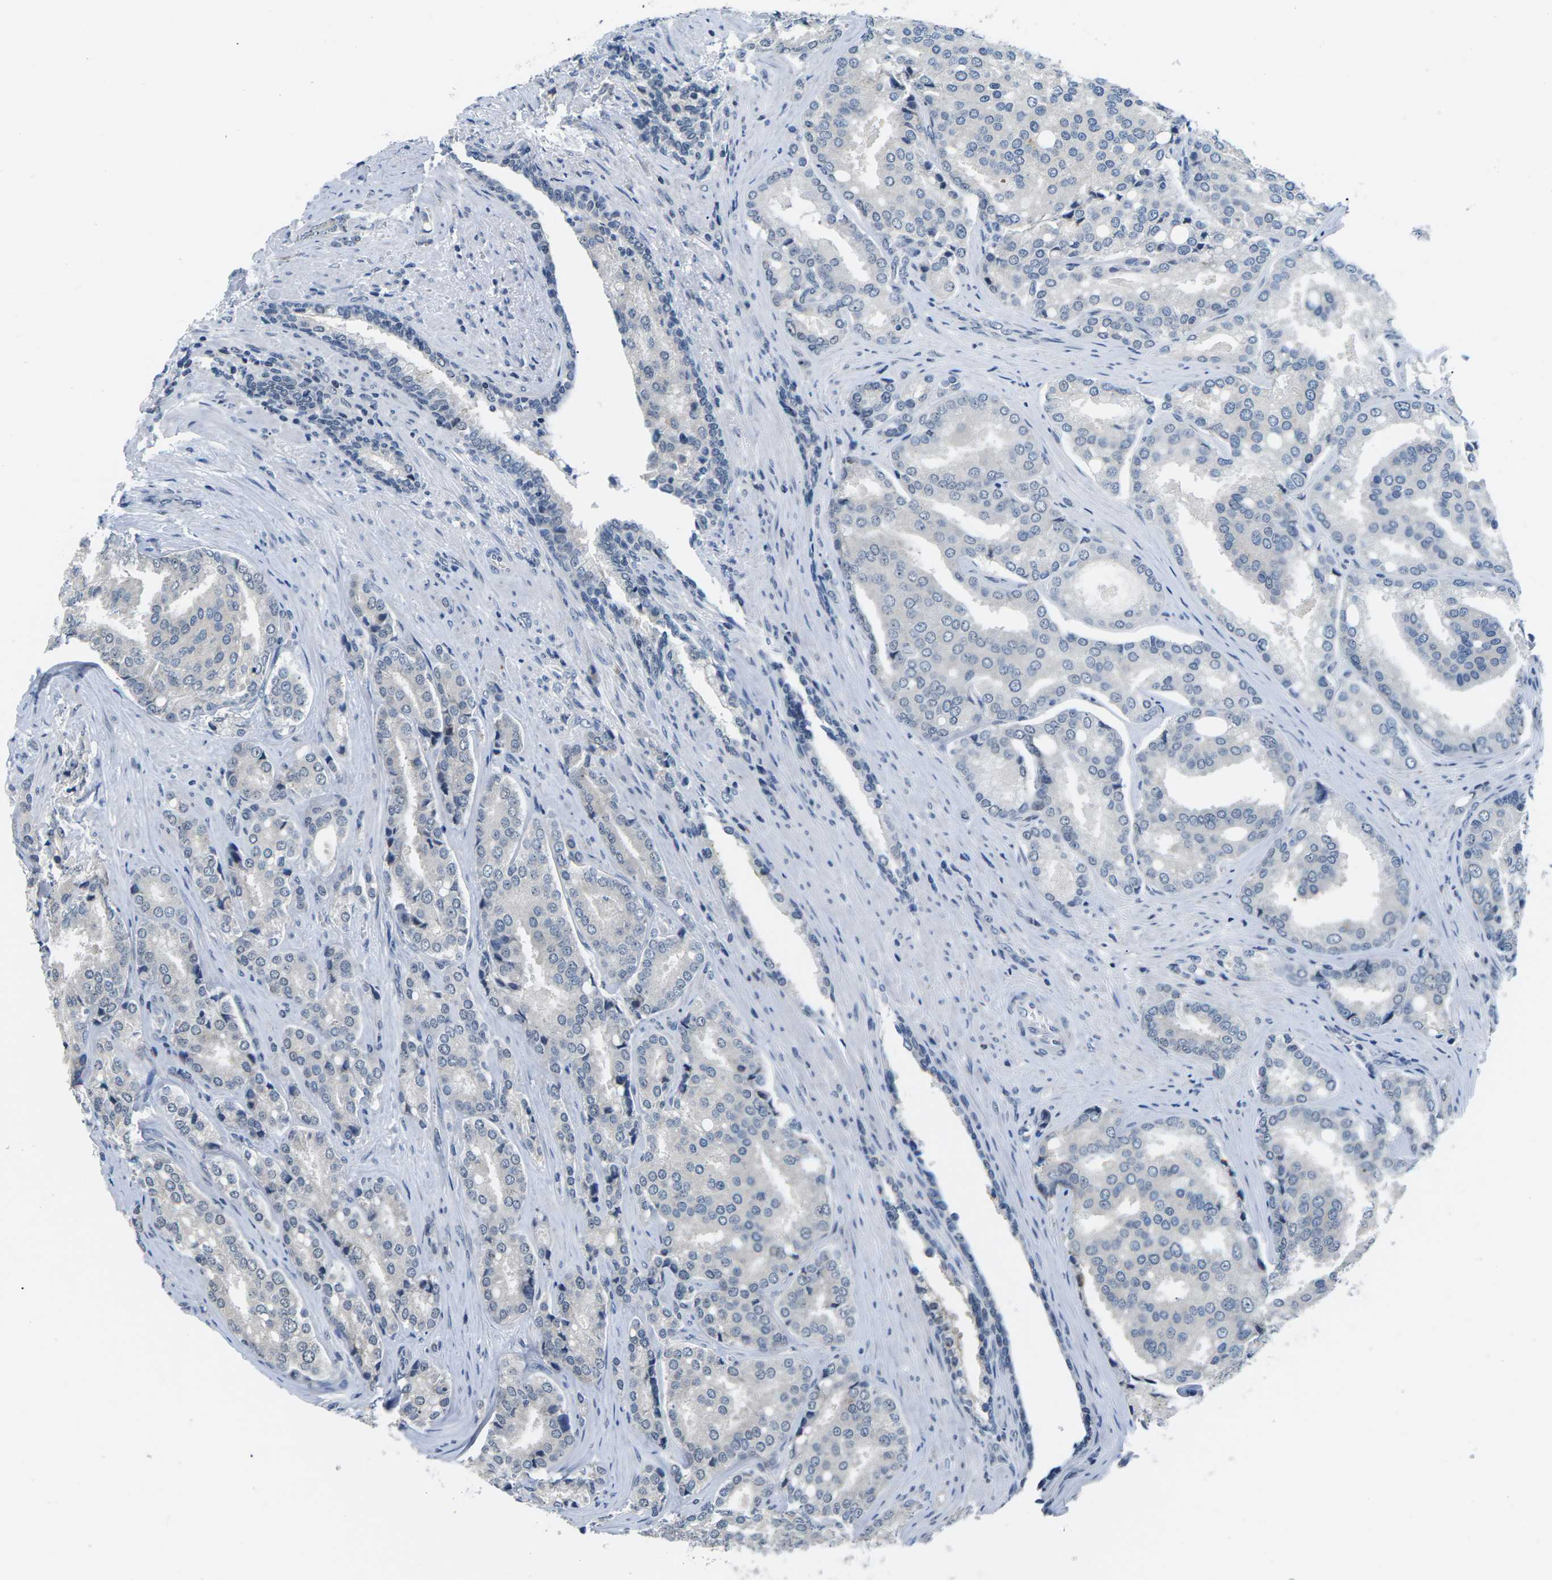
{"staining": {"intensity": "negative", "quantity": "none", "location": "none"}, "tissue": "prostate cancer", "cell_type": "Tumor cells", "image_type": "cancer", "snomed": [{"axis": "morphology", "description": "Adenocarcinoma, High grade"}, {"axis": "topography", "description": "Prostate"}], "caption": "The histopathology image demonstrates no significant expression in tumor cells of prostate cancer.", "gene": "NSRP1", "patient": {"sex": "male", "age": 50}}